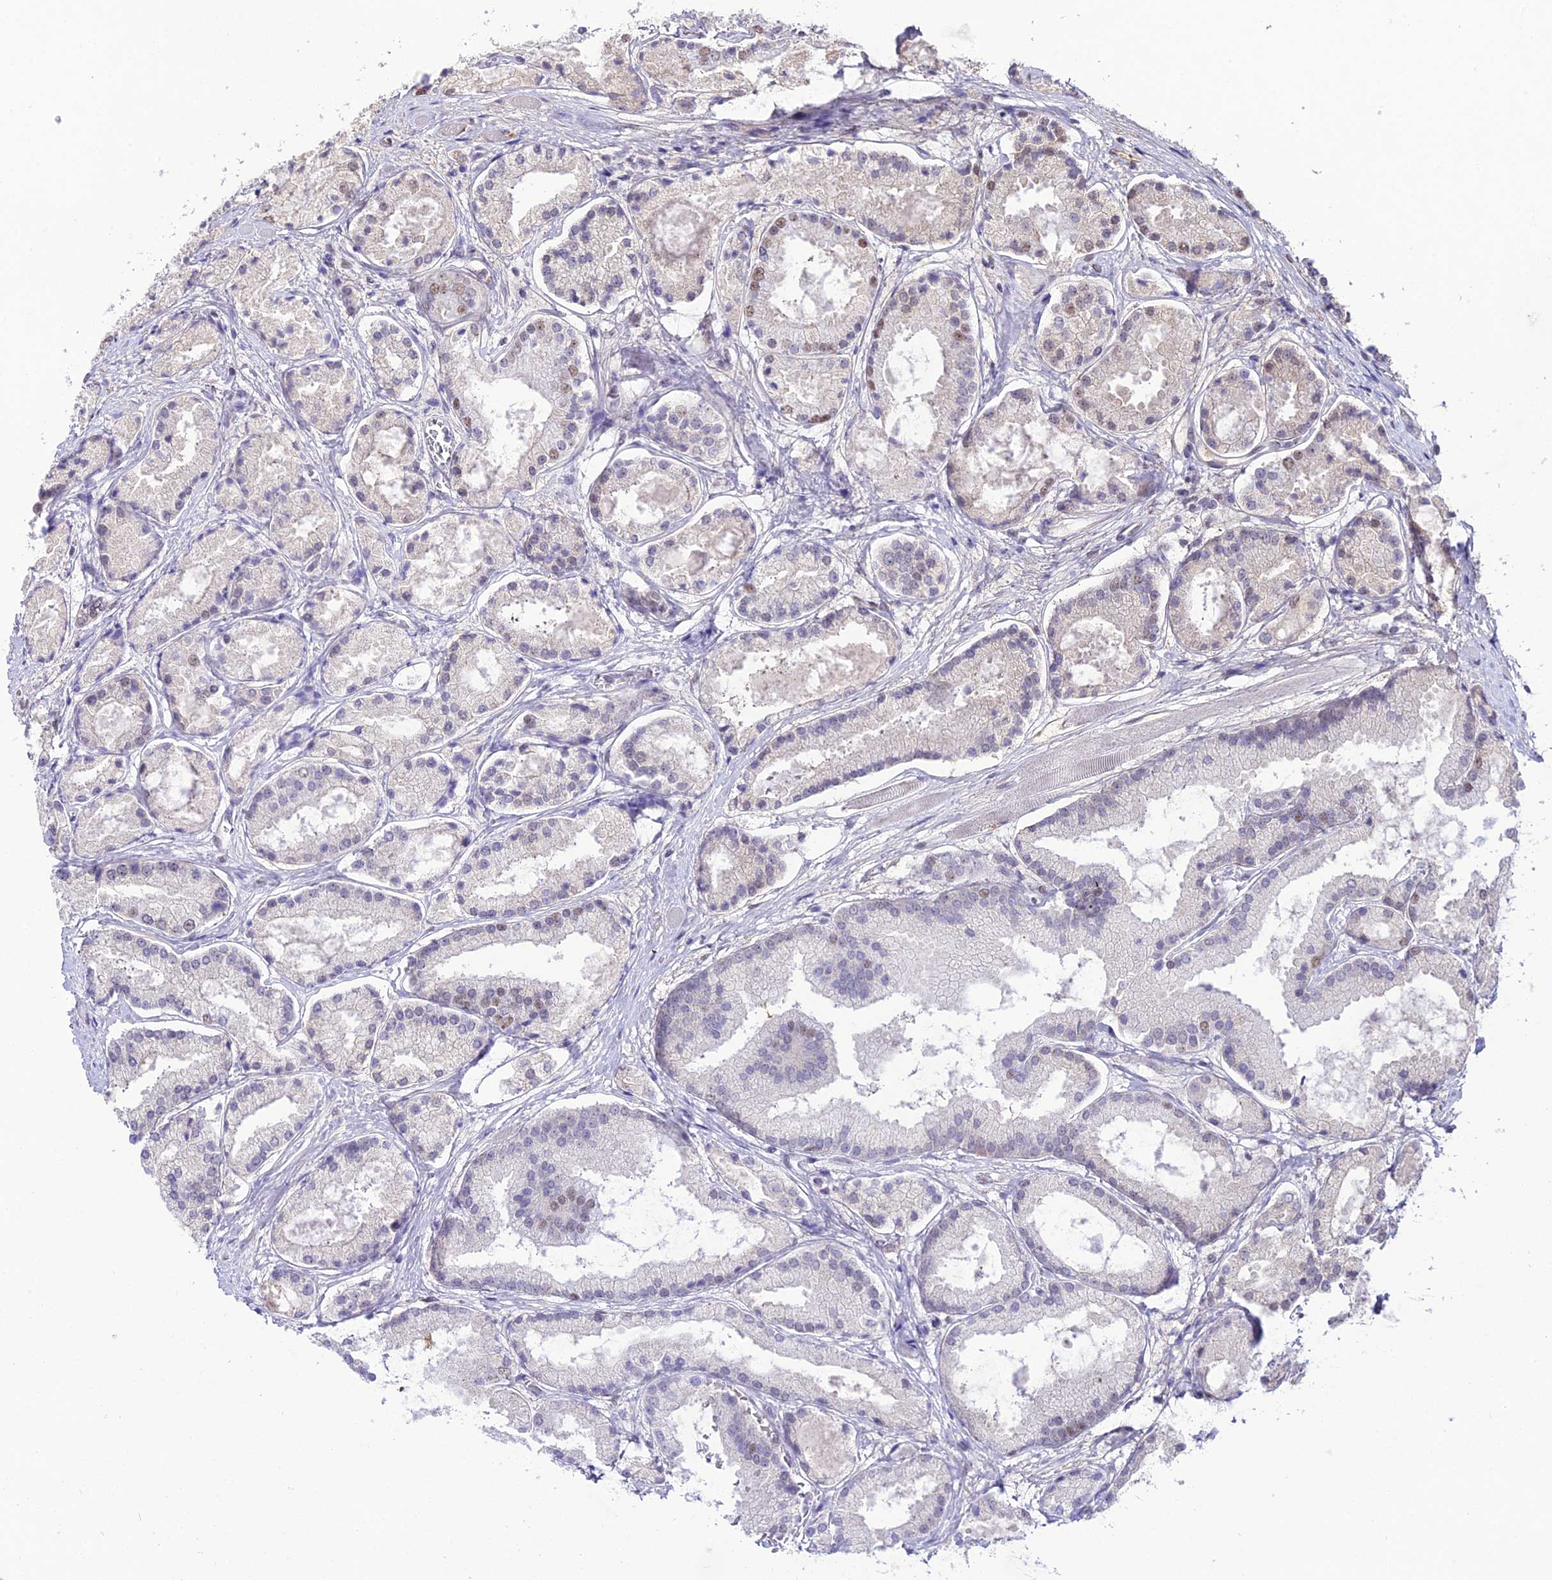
{"staining": {"intensity": "moderate", "quantity": "<25%", "location": "nuclear"}, "tissue": "prostate cancer", "cell_type": "Tumor cells", "image_type": "cancer", "snomed": [{"axis": "morphology", "description": "Adenocarcinoma, High grade"}, {"axis": "topography", "description": "Prostate"}], "caption": "This micrograph exhibits prostate cancer (high-grade adenocarcinoma) stained with immunohistochemistry (IHC) to label a protein in brown. The nuclear of tumor cells show moderate positivity for the protein. Nuclei are counter-stained blue.", "gene": "RBM12", "patient": {"sex": "male", "age": 67}}